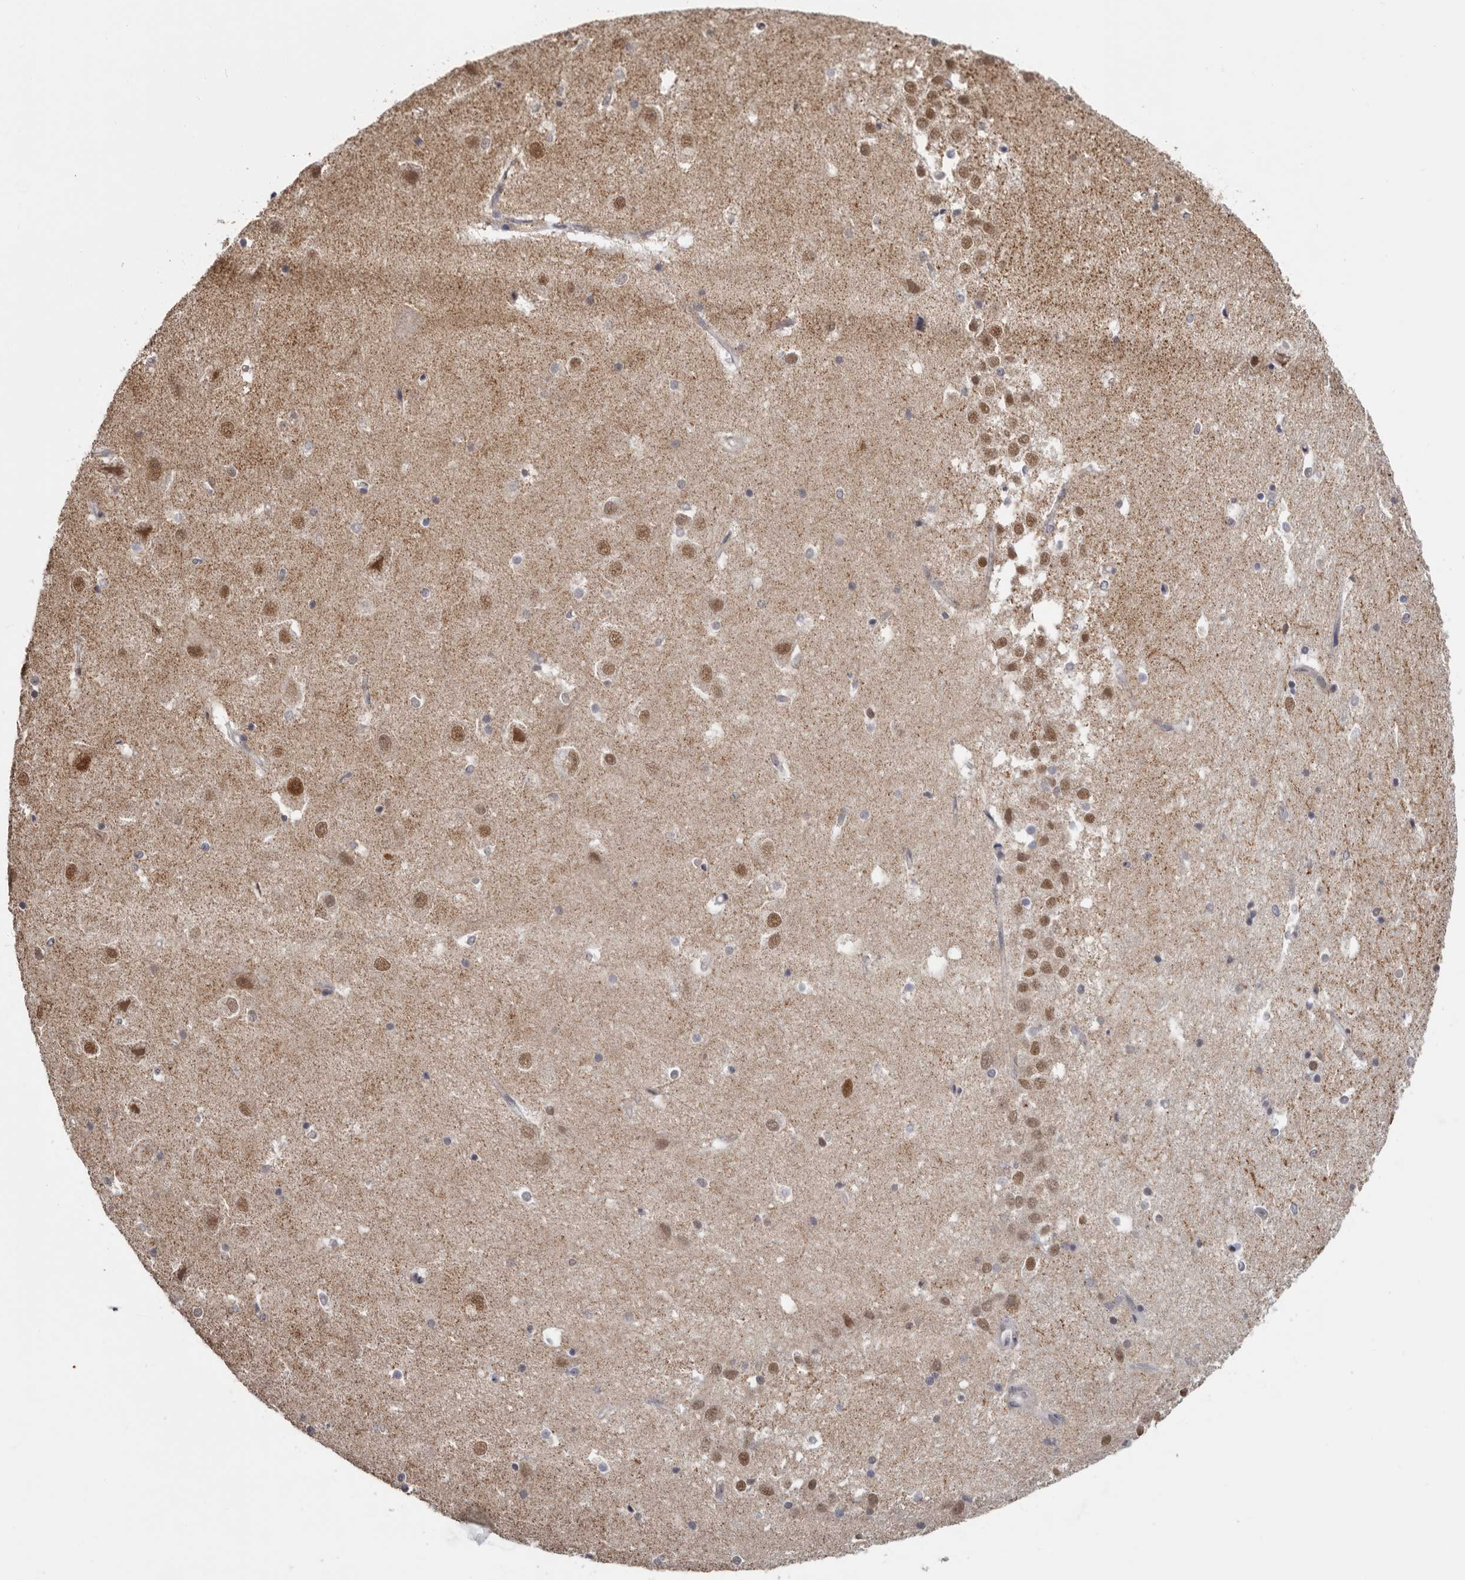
{"staining": {"intensity": "negative", "quantity": "none", "location": "none"}, "tissue": "hippocampus", "cell_type": "Glial cells", "image_type": "normal", "snomed": [{"axis": "morphology", "description": "Normal tissue, NOS"}, {"axis": "topography", "description": "Hippocampus"}], "caption": "Immunohistochemical staining of unremarkable hippocampus exhibits no significant expression in glial cells. (DAB immunohistochemistry with hematoxylin counter stain).", "gene": "MOGAT2", "patient": {"sex": "female", "age": 52}}